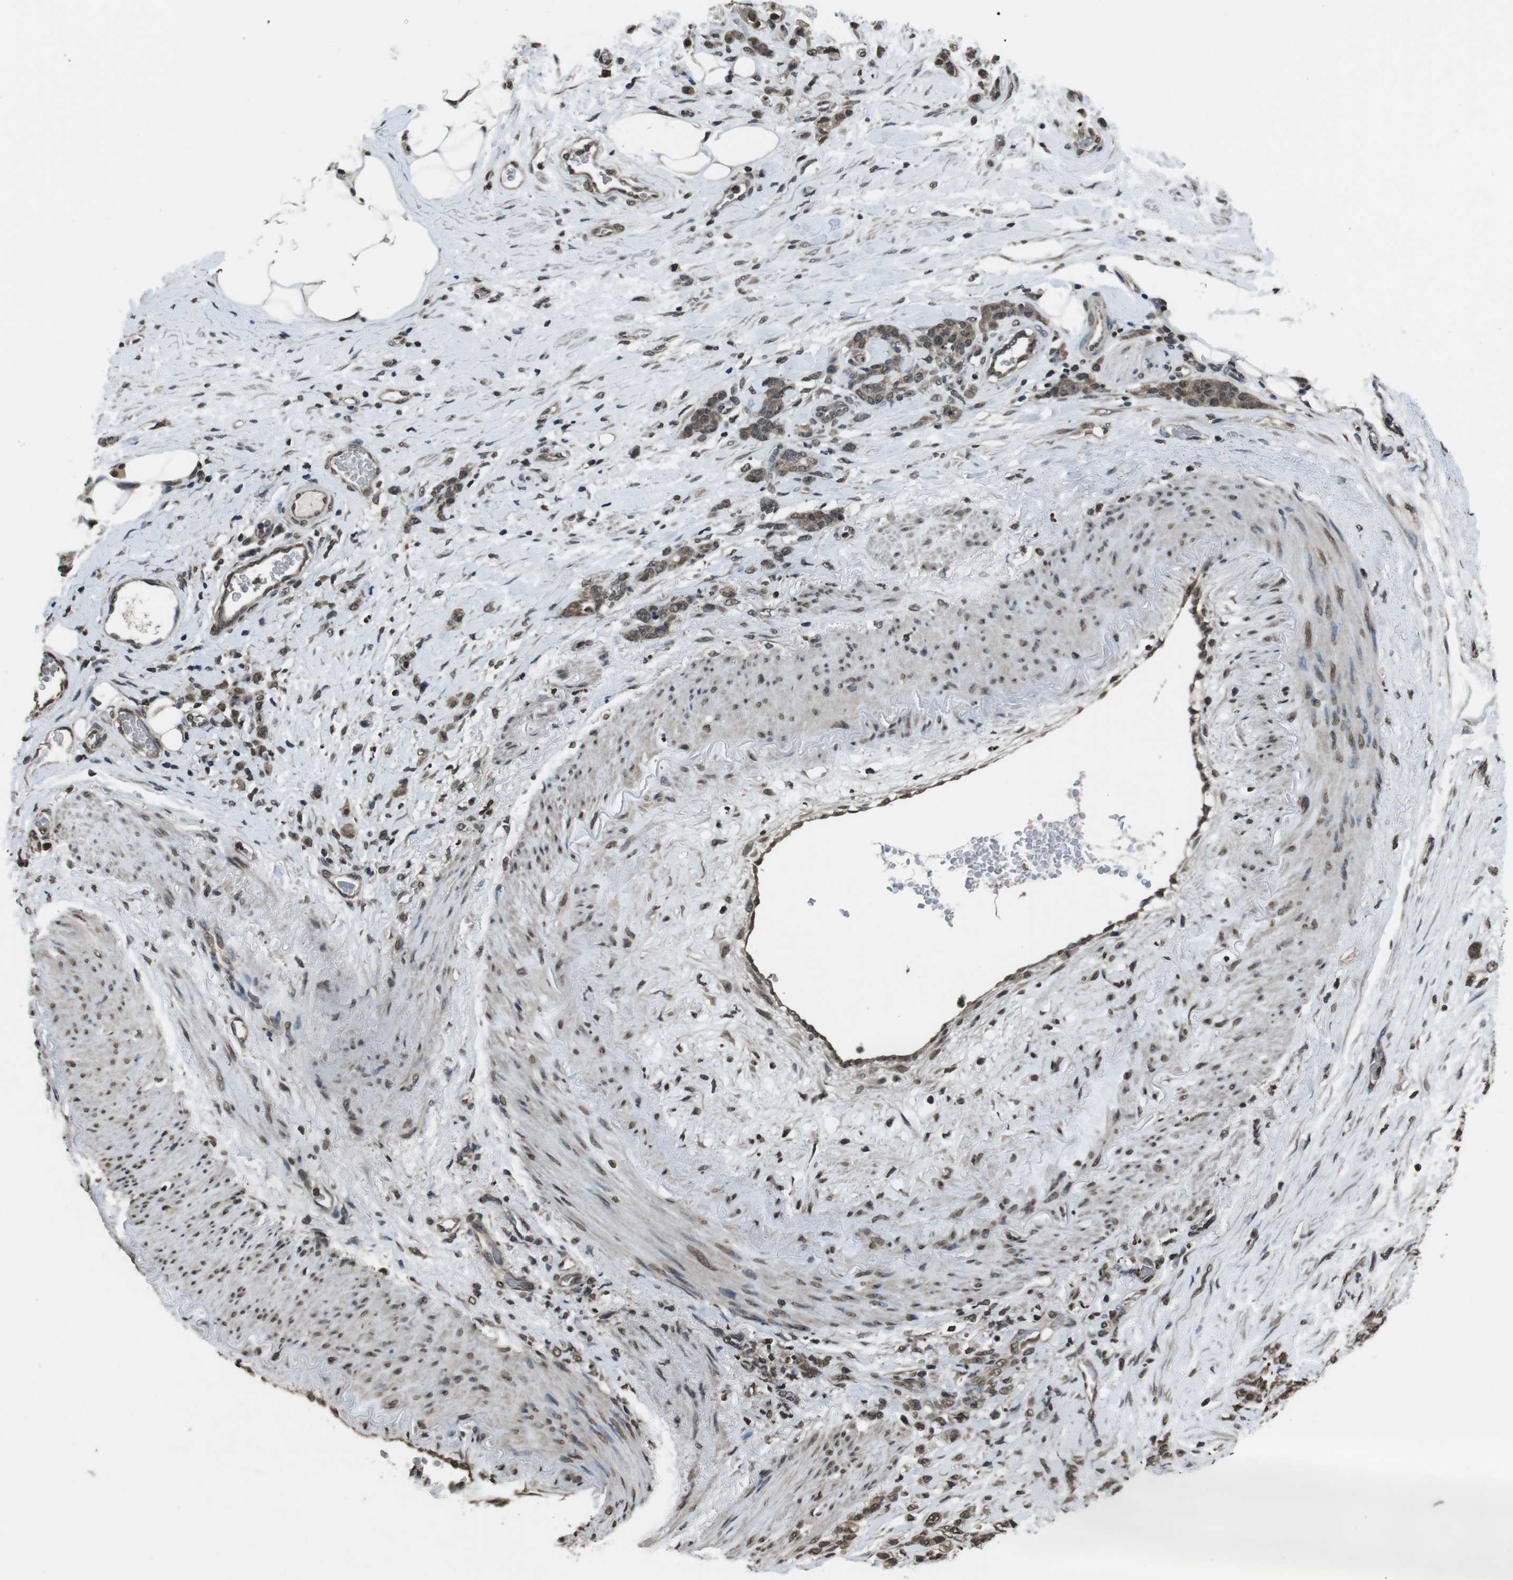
{"staining": {"intensity": "strong", "quantity": ">75%", "location": "nuclear"}, "tissue": "stomach cancer", "cell_type": "Tumor cells", "image_type": "cancer", "snomed": [{"axis": "morphology", "description": "Adenocarcinoma, NOS"}, {"axis": "topography", "description": "Stomach"}], "caption": "This histopathology image exhibits stomach cancer stained with immunohistochemistry to label a protein in brown. The nuclear of tumor cells show strong positivity for the protein. Nuclei are counter-stained blue.", "gene": "MAF", "patient": {"sex": "male", "age": 82}}